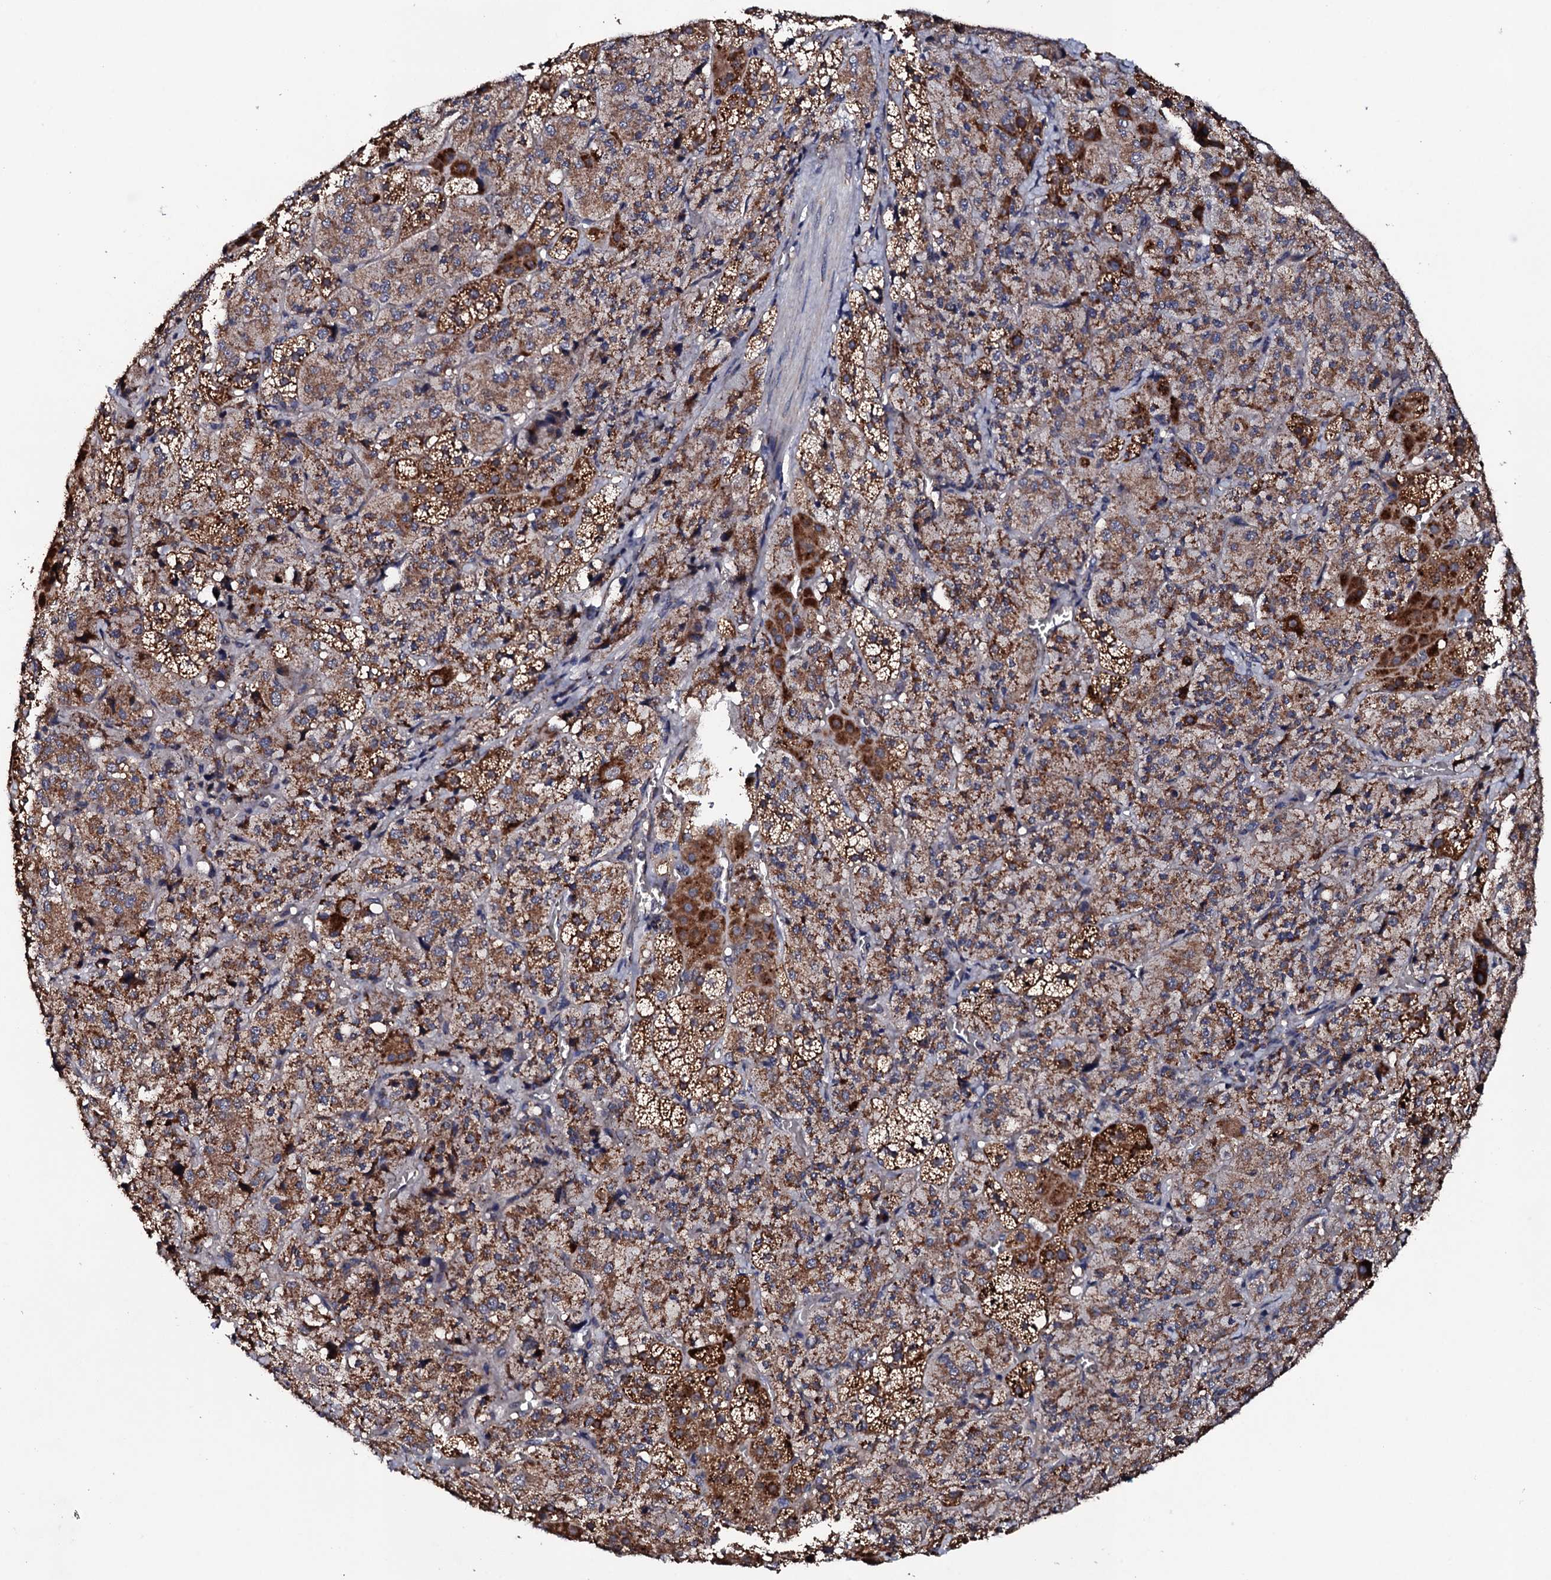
{"staining": {"intensity": "moderate", "quantity": ">75%", "location": "cytoplasmic/membranous"}, "tissue": "adrenal gland", "cell_type": "Glandular cells", "image_type": "normal", "snomed": [{"axis": "morphology", "description": "Normal tissue, NOS"}, {"axis": "topography", "description": "Adrenal gland"}], "caption": "DAB immunohistochemical staining of normal human adrenal gland displays moderate cytoplasmic/membranous protein expression in about >75% of glandular cells.", "gene": "MTIF3", "patient": {"sex": "female", "age": 44}}